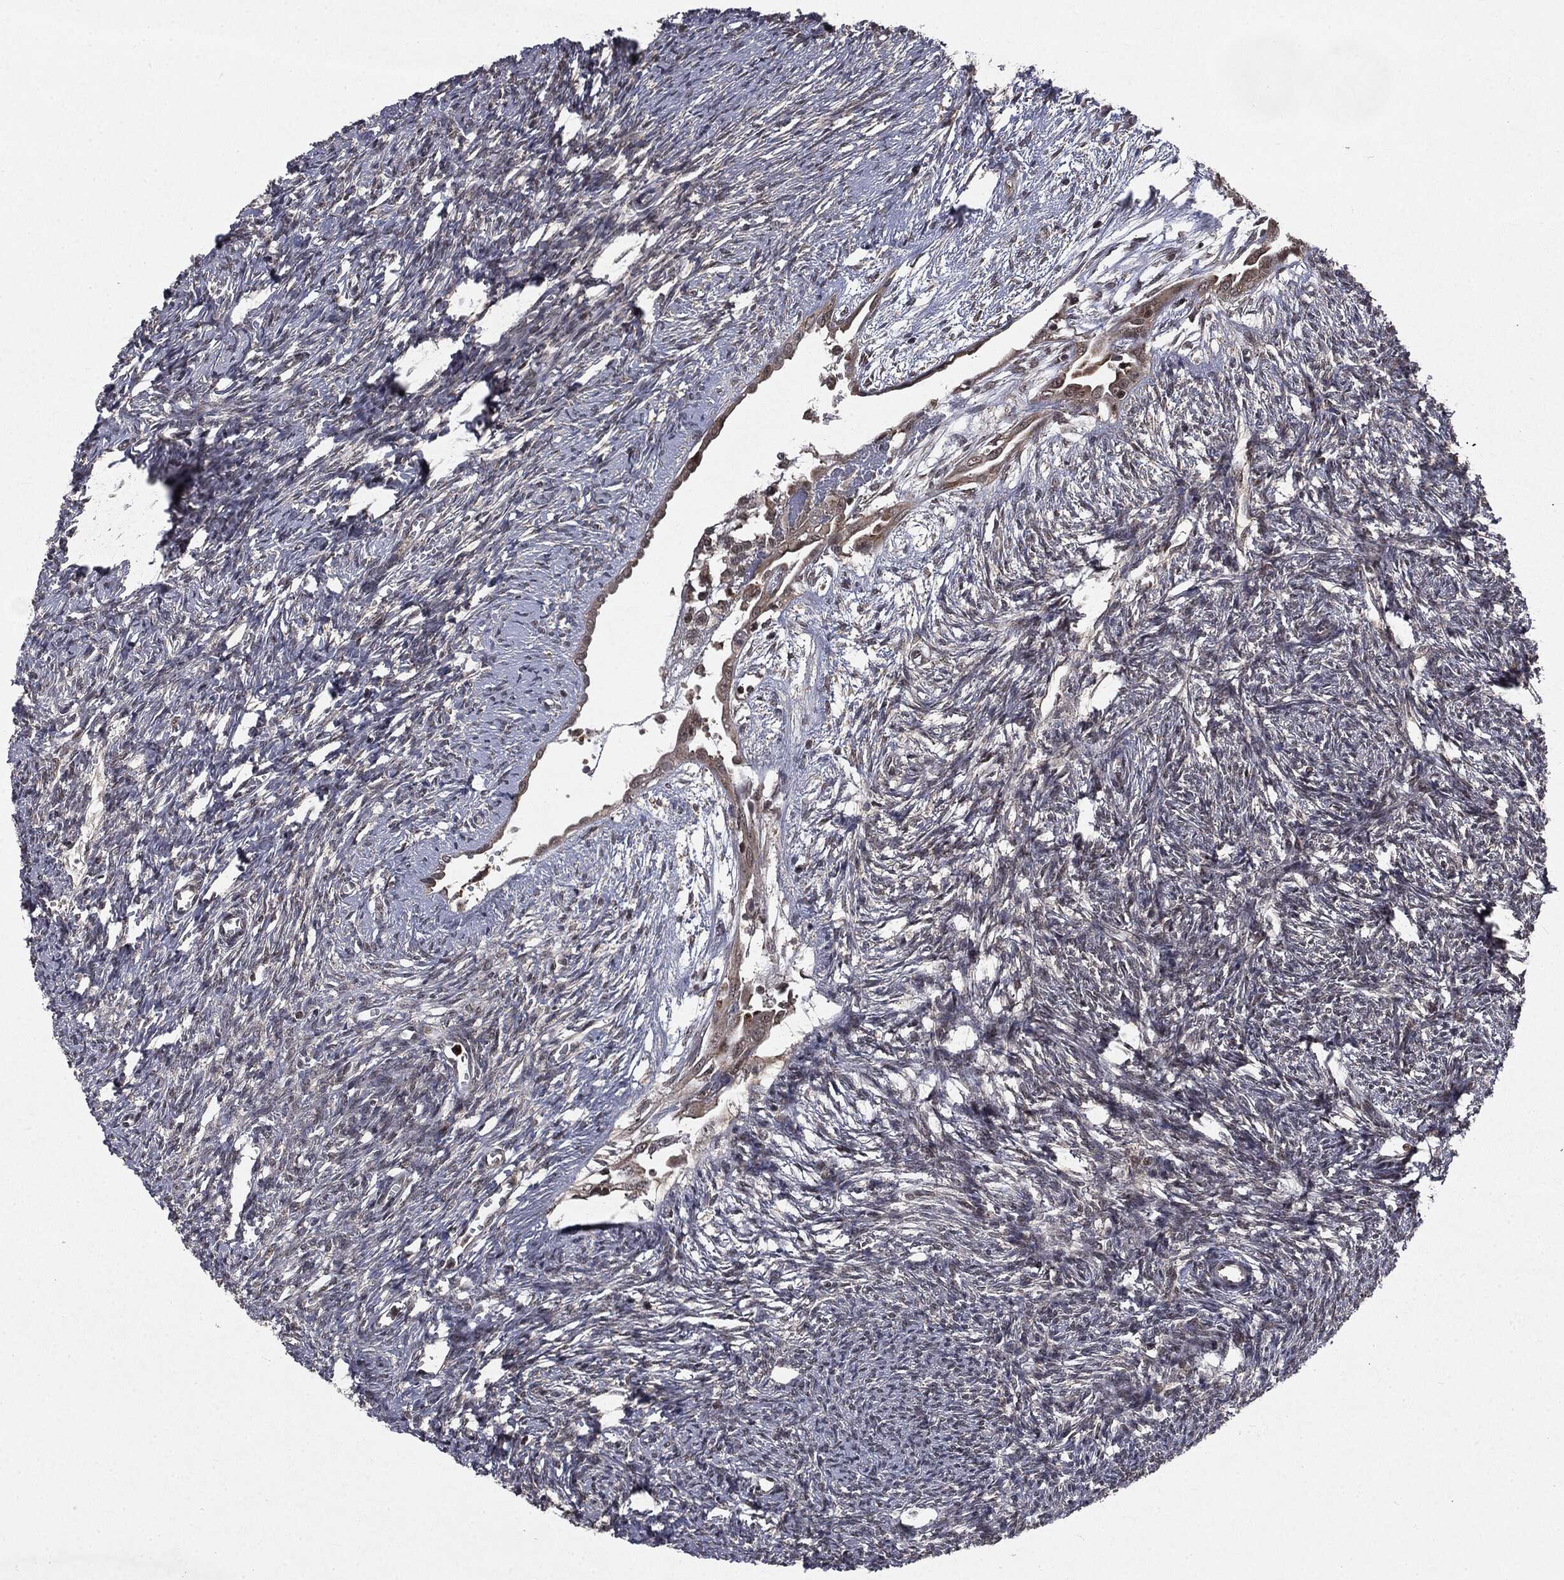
{"staining": {"intensity": "moderate", "quantity": ">75%", "location": "cytoplasmic/membranous"}, "tissue": "ovary", "cell_type": "Follicle cells", "image_type": "normal", "snomed": [{"axis": "morphology", "description": "Normal tissue, NOS"}, {"axis": "topography", "description": "Fallopian tube"}, {"axis": "topography", "description": "Ovary"}], "caption": "Follicle cells display moderate cytoplasmic/membranous positivity in about >75% of cells in unremarkable ovary.", "gene": "STAU2", "patient": {"sex": "female", "age": 33}}